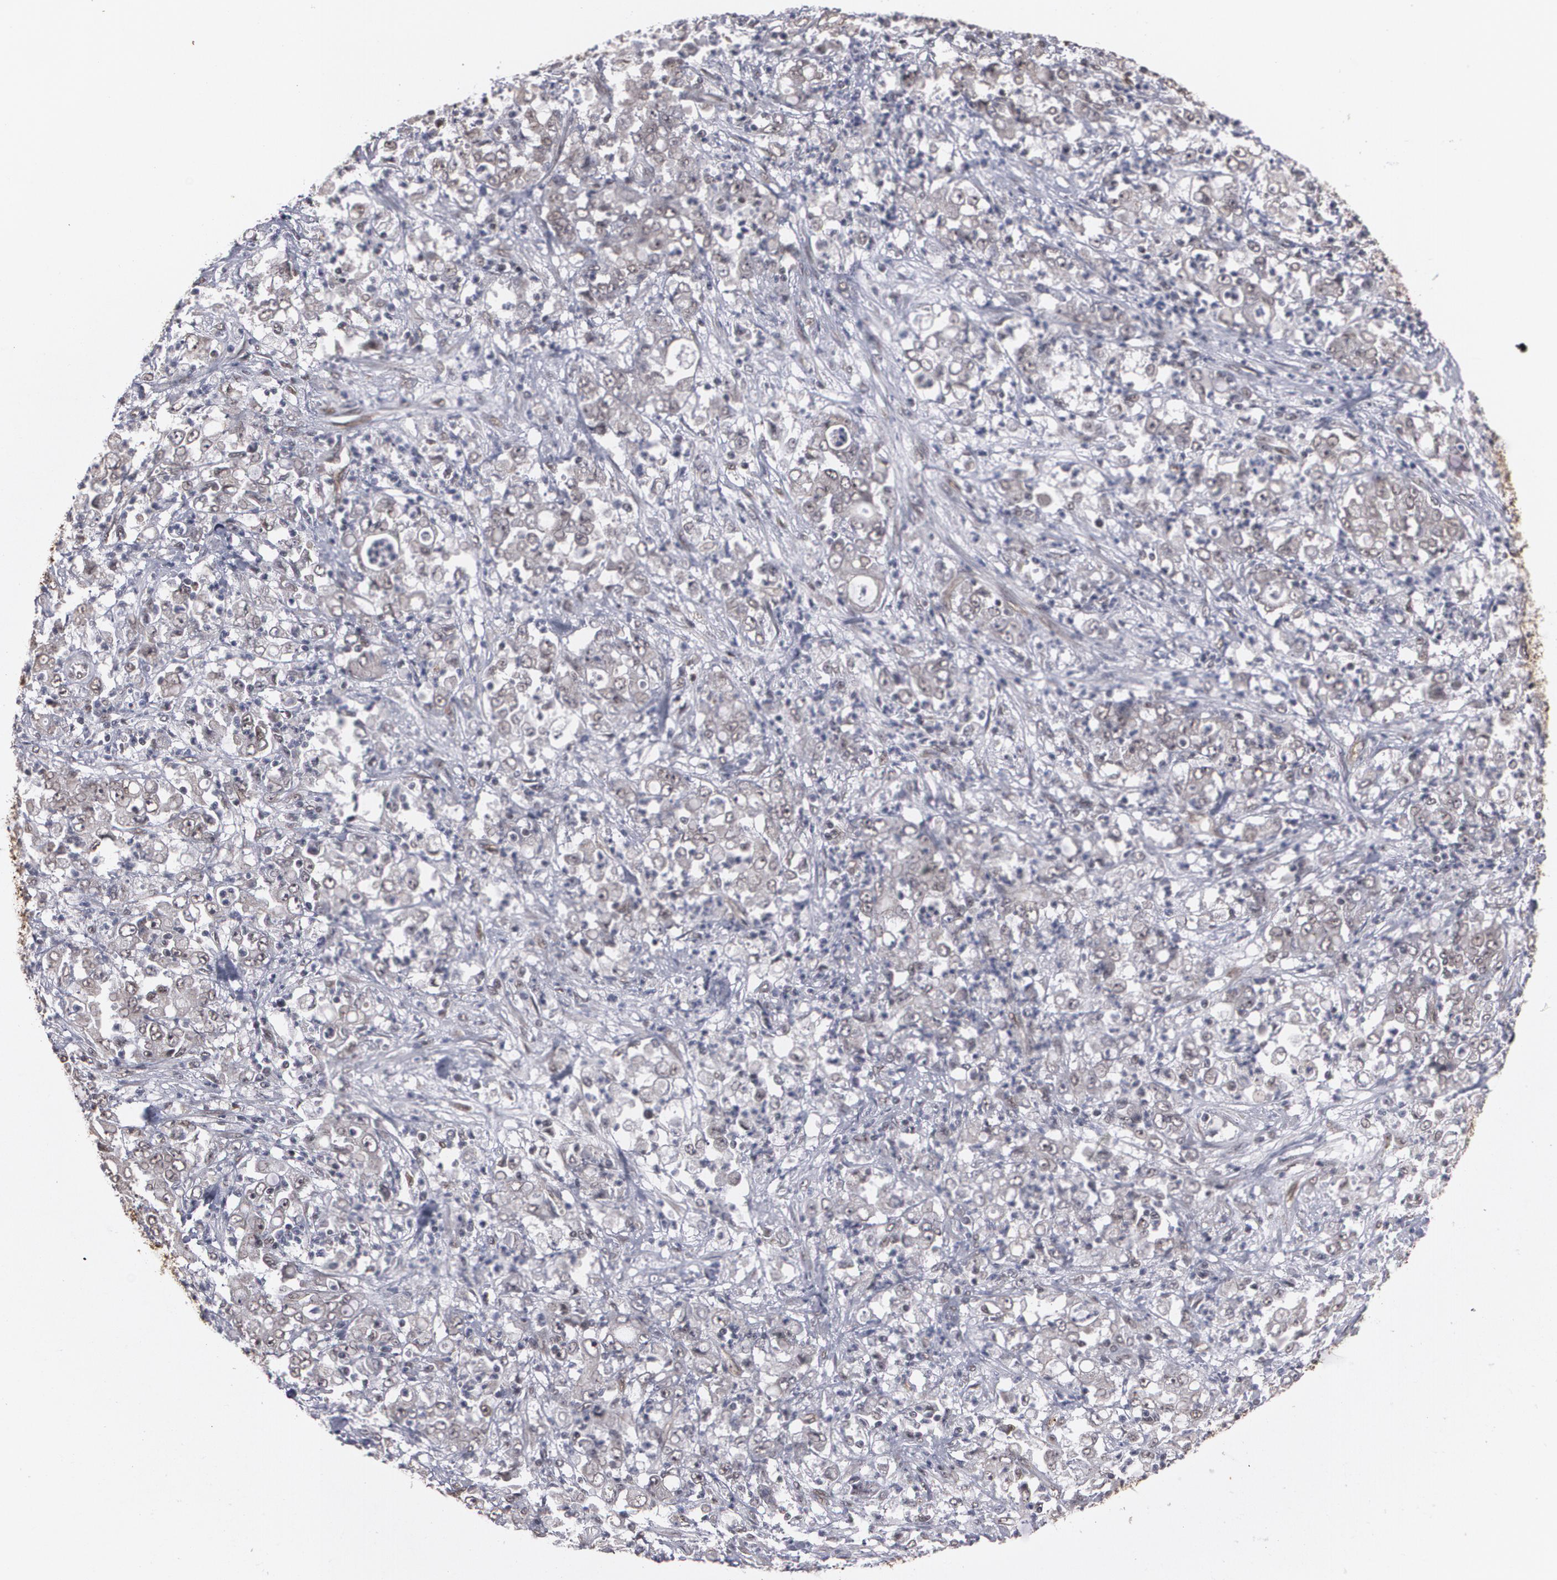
{"staining": {"intensity": "weak", "quantity": "25%-75%", "location": "cytoplasmic/membranous,nuclear"}, "tissue": "stomach cancer", "cell_type": "Tumor cells", "image_type": "cancer", "snomed": [{"axis": "morphology", "description": "Adenocarcinoma, NOS"}, {"axis": "topography", "description": "Stomach, lower"}], "caption": "Human stomach cancer (adenocarcinoma) stained for a protein (brown) demonstrates weak cytoplasmic/membranous and nuclear positive staining in about 25%-75% of tumor cells.", "gene": "ZNF75A", "patient": {"sex": "female", "age": 71}}